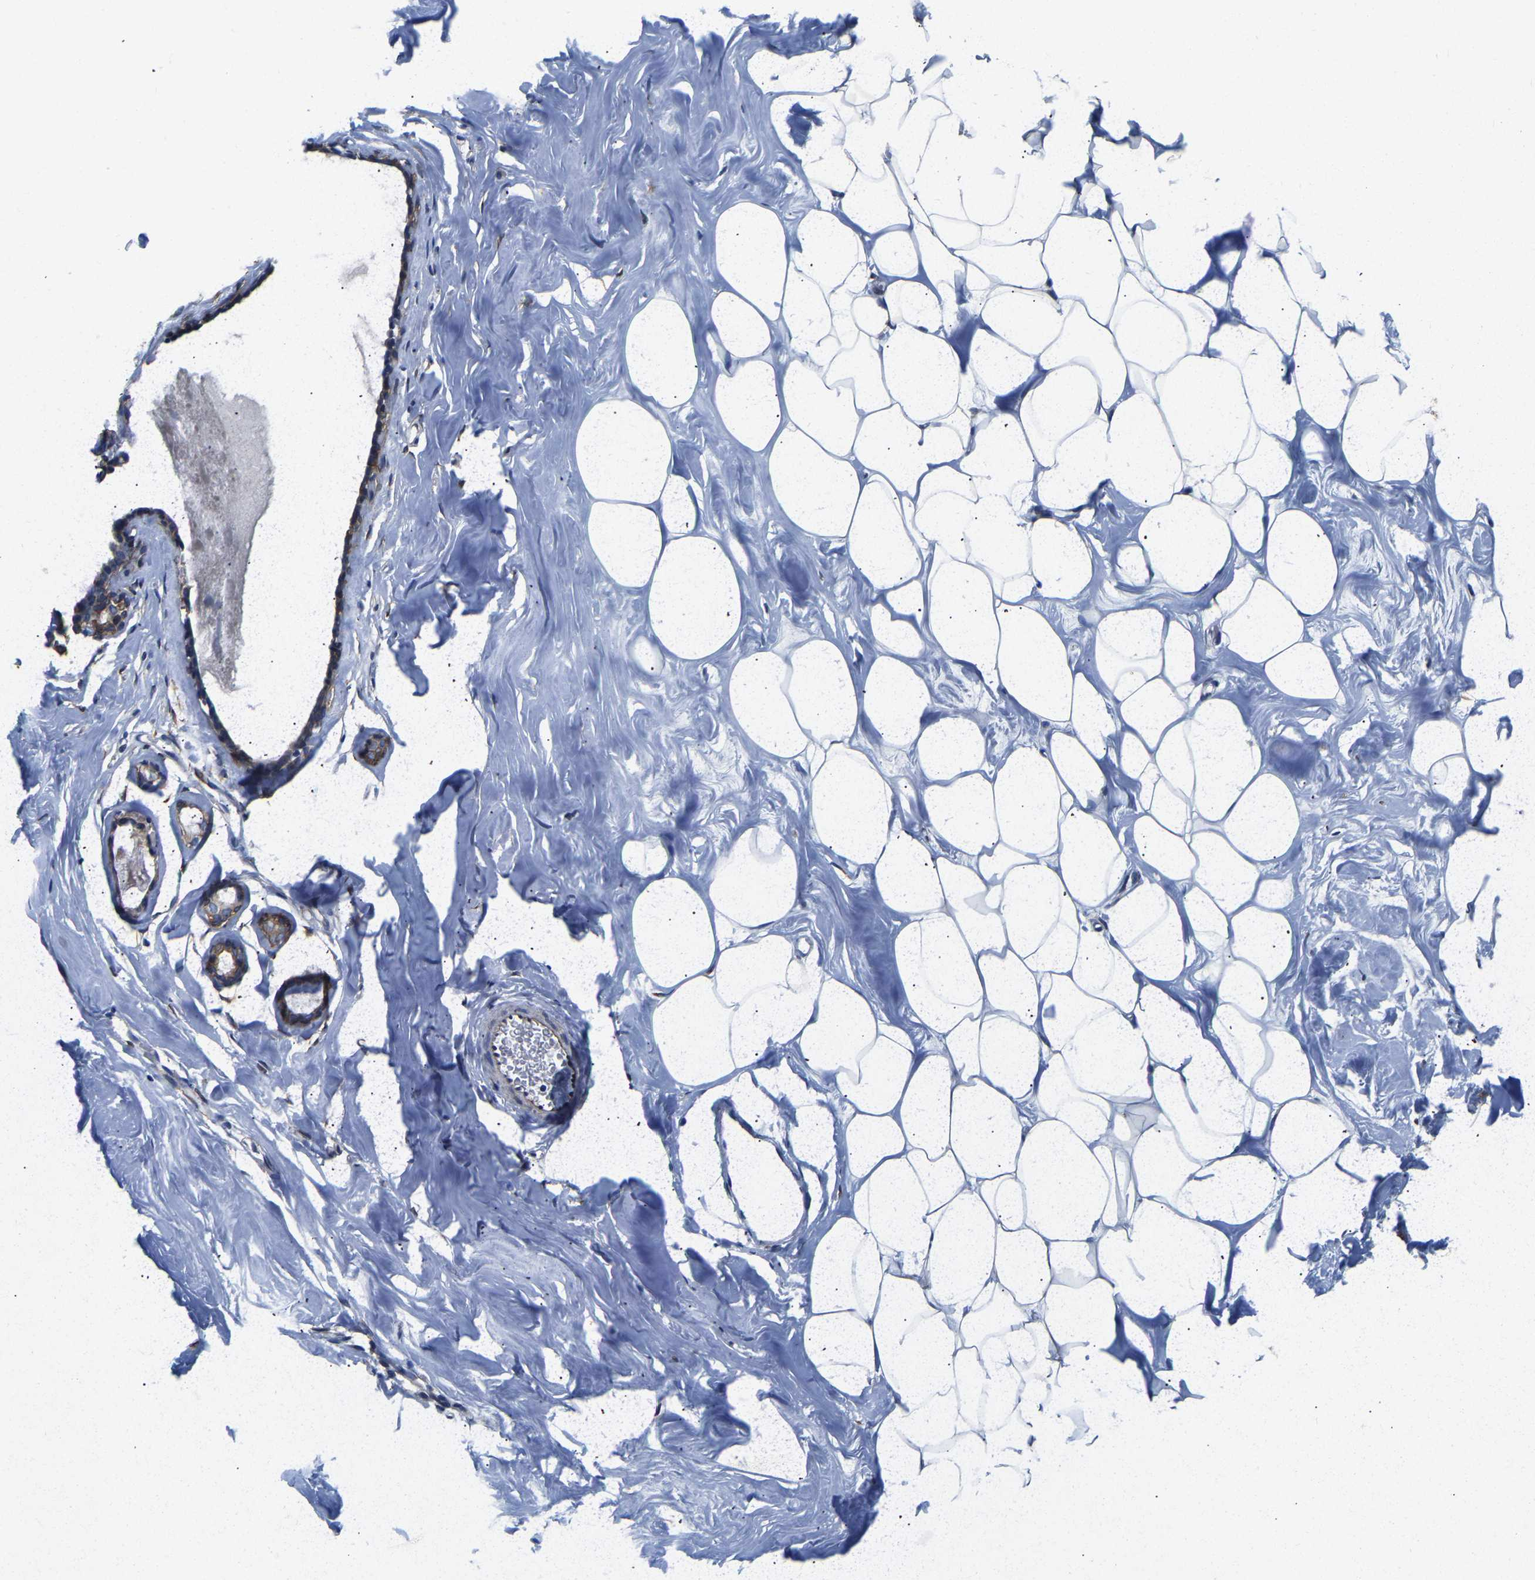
{"staining": {"intensity": "moderate", "quantity": ">75%", "location": "cytoplasmic/membranous"}, "tissue": "adipose tissue", "cell_type": "Adipocytes", "image_type": "normal", "snomed": [{"axis": "morphology", "description": "Normal tissue, NOS"}, {"axis": "morphology", "description": "Fibrosis, NOS"}, {"axis": "topography", "description": "Breast"}, {"axis": "topography", "description": "Adipose tissue"}], "caption": "The photomicrograph exhibits immunohistochemical staining of unremarkable adipose tissue. There is moderate cytoplasmic/membranous positivity is identified in approximately >75% of adipocytes.", "gene": "ARL6IP5", "patient": {"sex": "female", "age": 39}}